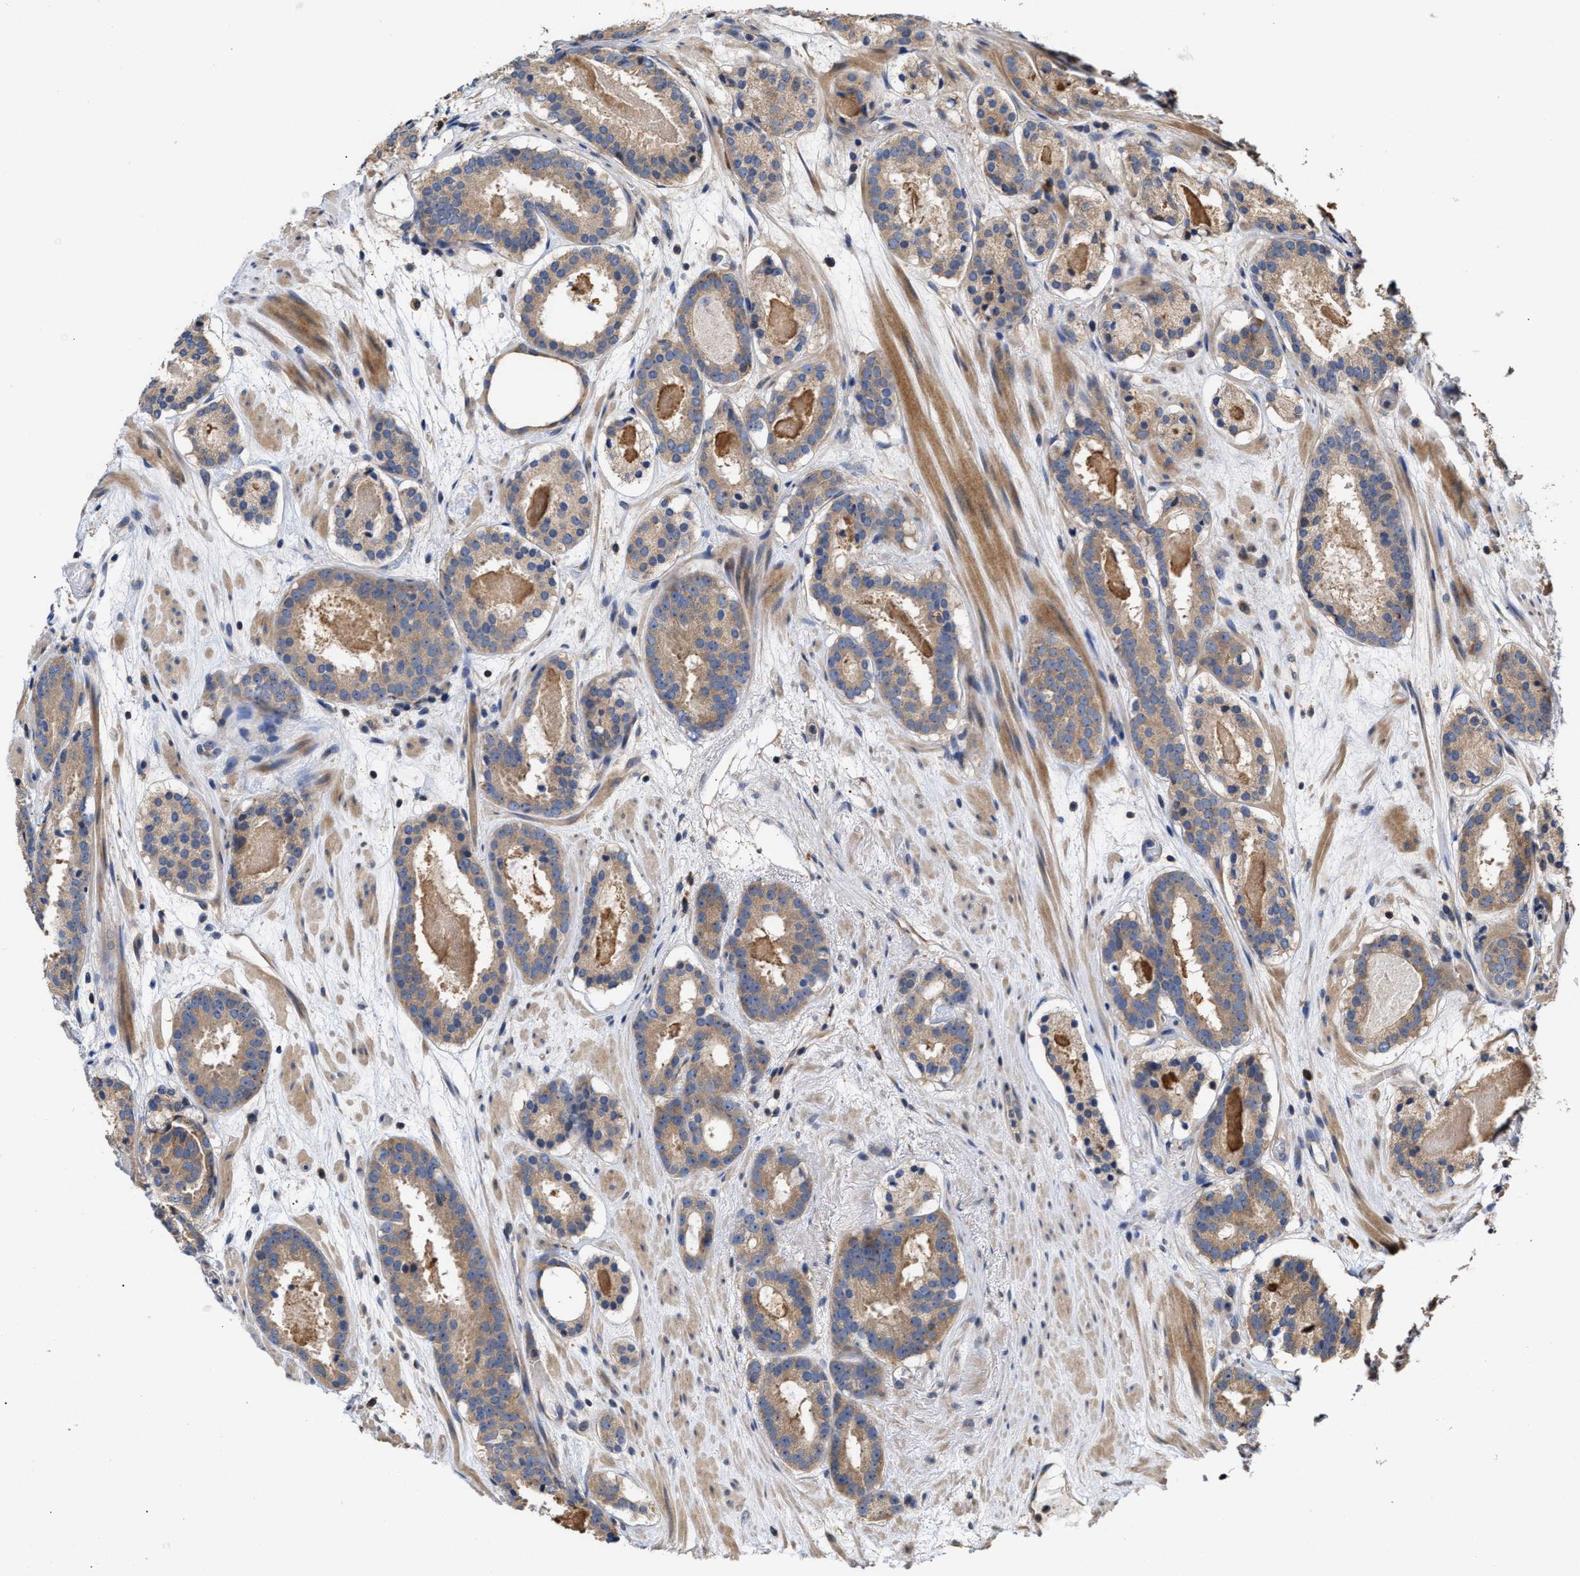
{"staining": {"intensity": "weak", "quantity": ">75%", "location": "cytoplasmic/membranous"}, "tissue": "prostate cancer", "cell_type": "Tumor cells", "image_type": "cancer", "snomed": [{"axis": "morphology", "description": "Adenocarcinoma, Low grade"}, {"axis": "topography", "description": "Prostate"}], "caption": "Low-grade adenocarcinoma (prostate) stained for a protein (brown) displays weak cytoplasmic/membranous positive positivity in approximately >75% of tumor cells.", "gene": "CLIP2", "patient": {"sex": "male", "age": 69}}